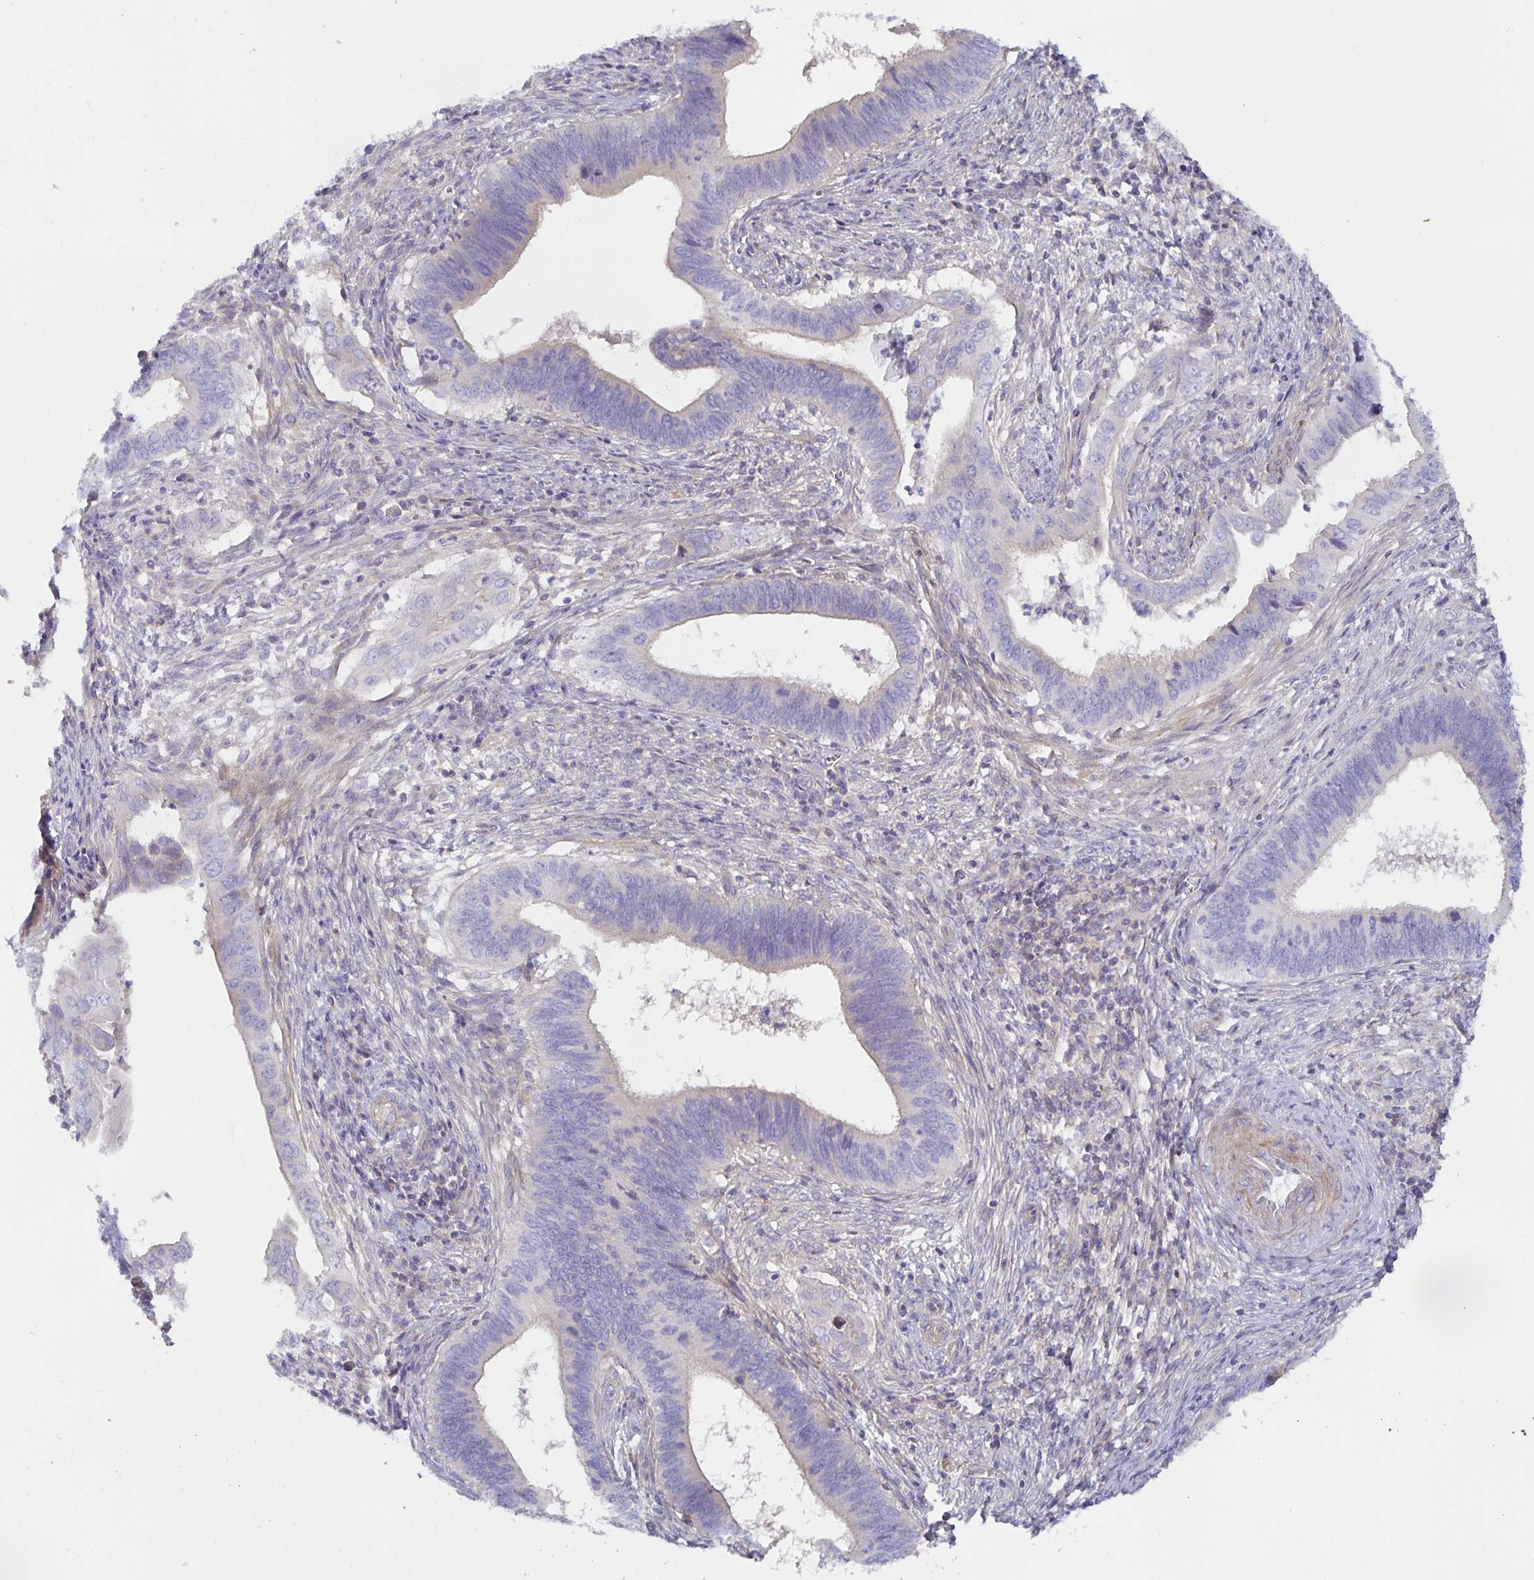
{"staining": {"intensity": "negative", "quantity": "none", "location": "none"}, "tissue": "cervical cancer", "cell_type": "Tumor cells", "image_type": "cancer", "snomed": [{"axis": "morphology", "description": "Adenocarcinoma, NOS"}, {"axis": "topography", "description": "Cervix"}], "caption": "The immunohistochemistry micrograph has no significant positivity in tumor cells of cervical cancer tissue.", "gene": "METTL22", "patient": {"sex": "female", "age": 42}}